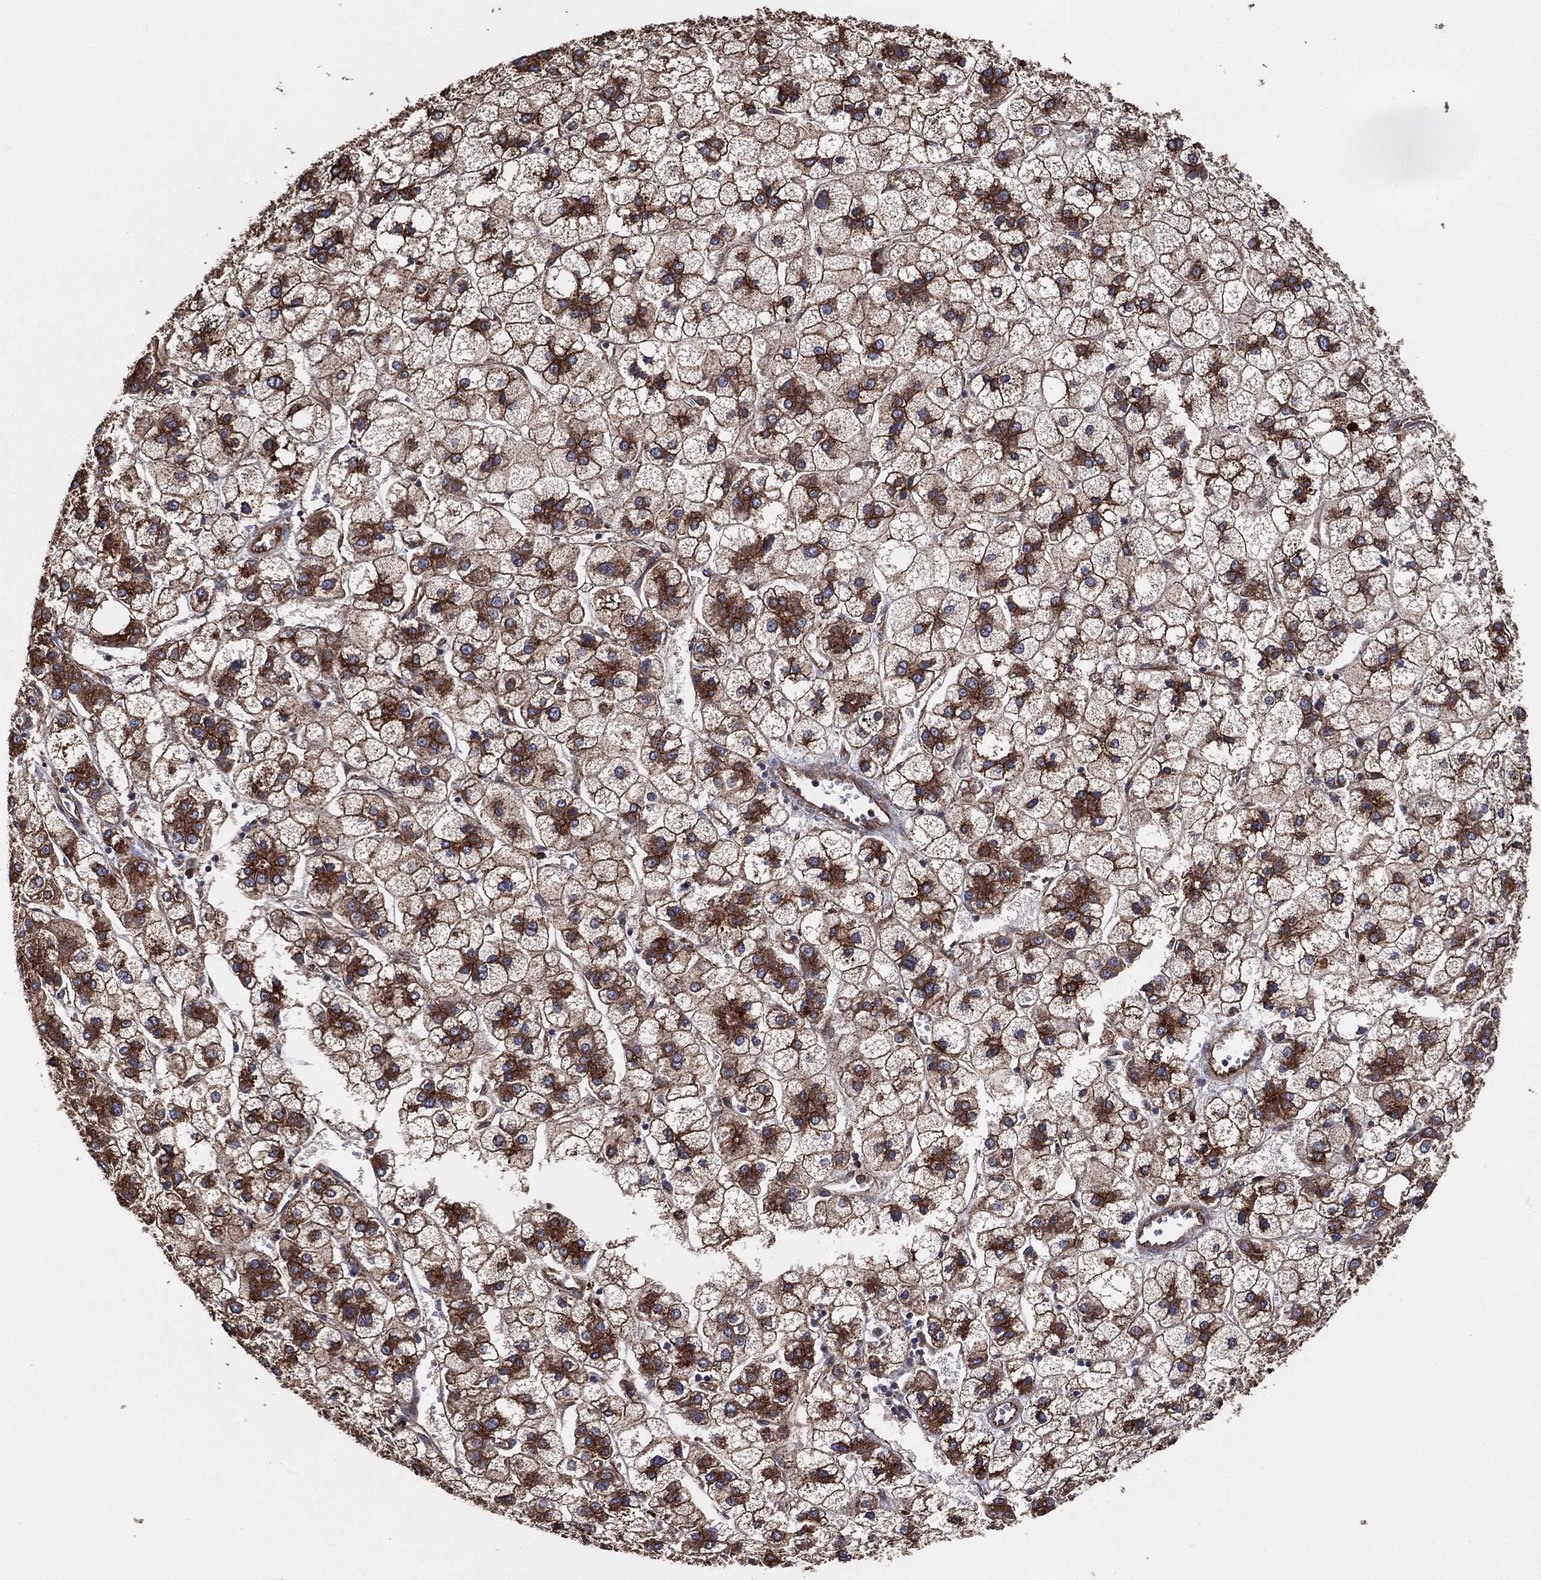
{"staining": {"intensity": "strong", "quantity": ">75%", "location": "cytoplasmic/membranous"}, "tissue": "liver cancer", "cell_type": "Tumor cells", "image_type": "cancer", "snomed": [{"axis": "morphology", "description": "Carcinoma, Hepatocellular, NOS"}, {"axis": "topography", "description": "Liver"}], "caption": "Strong cytoplasmic/membranous positivity is appreciated in about >75% of tumor cells in liver cancer. The protein of interest is shown in brown color, while the nuclei are stained blue.", "gene": "CTNNA1", "patient": {"sex": "male", "age": 73}}